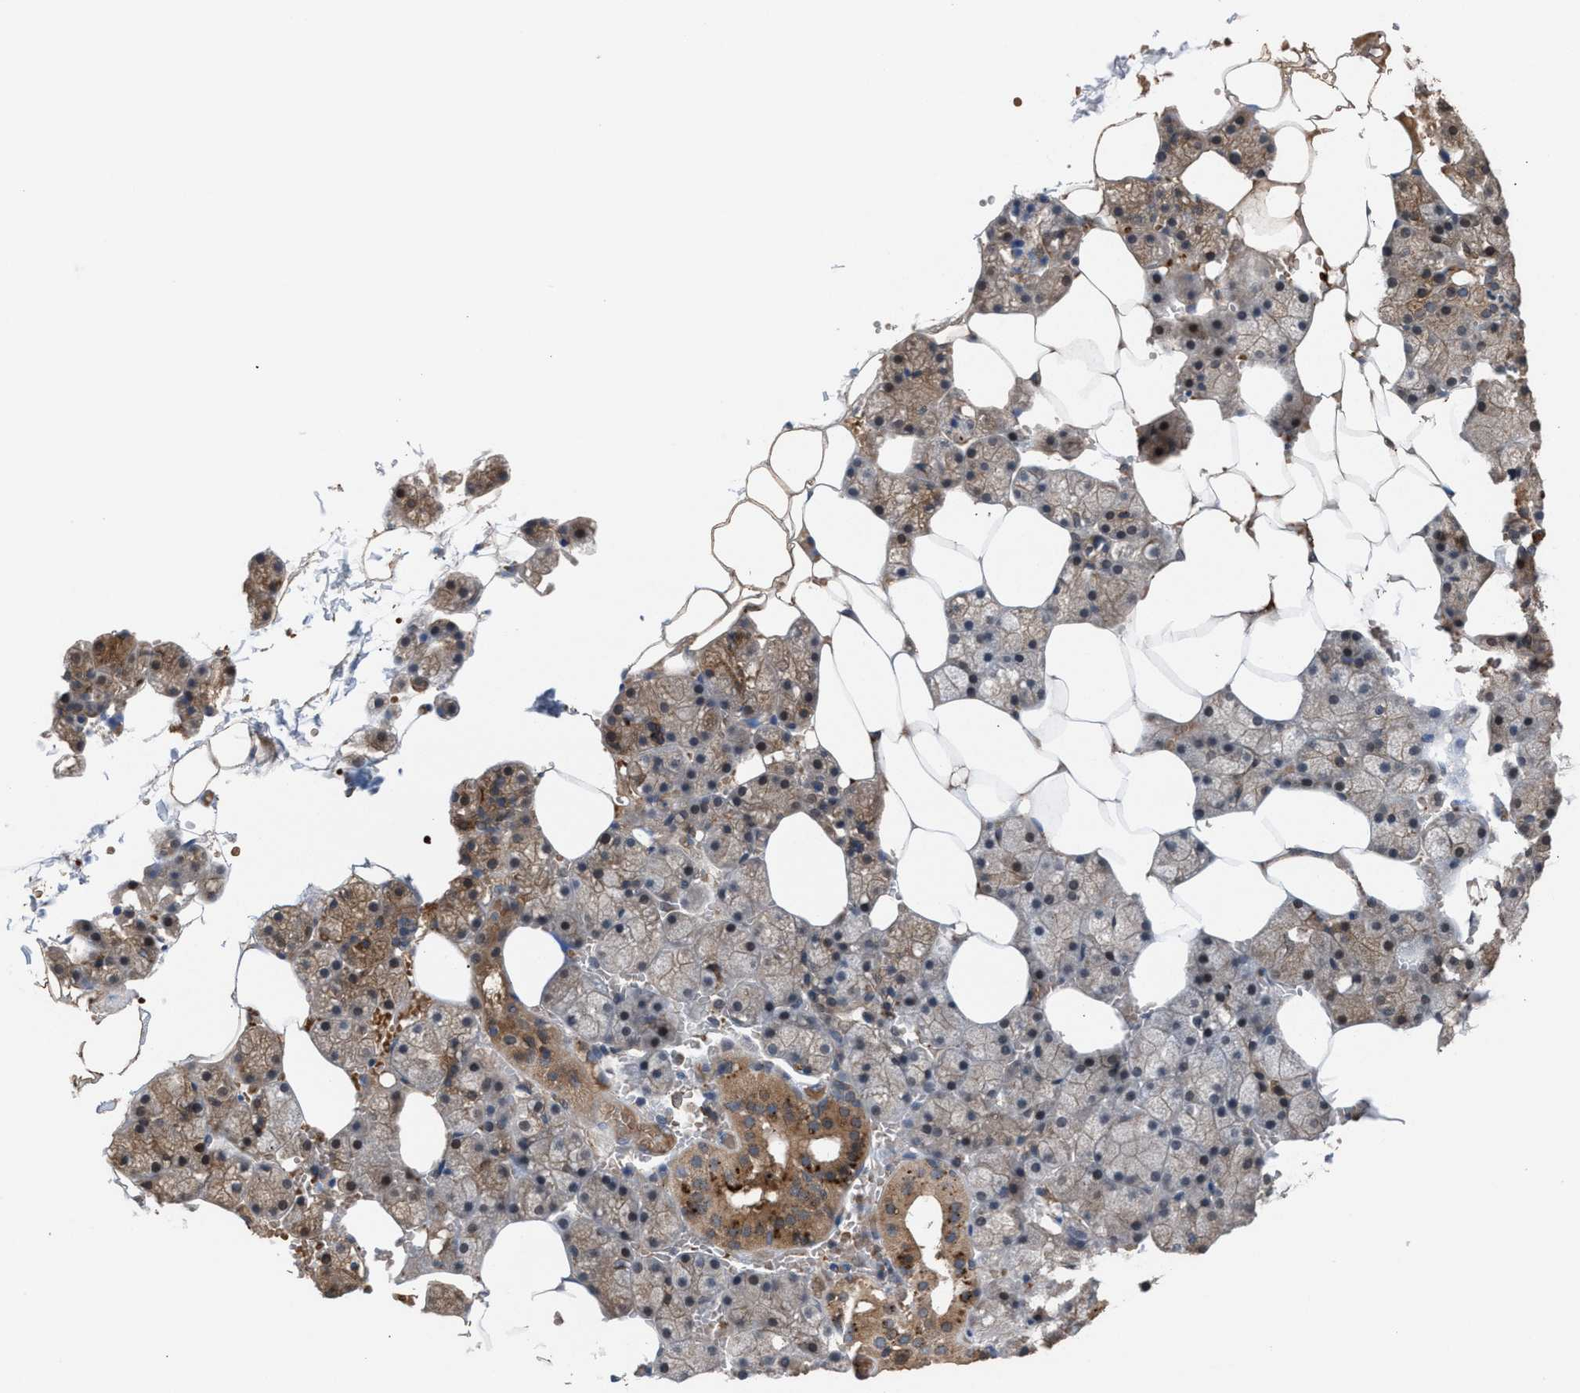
{"staining": {"intensity": "moderate", "quantity": ">75%", "location": "cytoplasmic/membranous"}, "tissue": "salivary gland", "cell_type": "Glandular cells", "image_type": "normal", "snomed": [{"axis": "morphology", "description": "Normal tissue, NOS"}, {"axis": "topography", "description": "Salivary gland"}], "caption": "High-magnification brightfield microscopy of unremarkable salivary gland stained with DAB (brown) and counterstained with hematoxylin (blue). glandular cells exhibit moderate cytoplasmic/membranous staining is identified in approximately>75% of cells.", "gene": "ELMO3", "patient": {"sex": "male", "age": 62}}